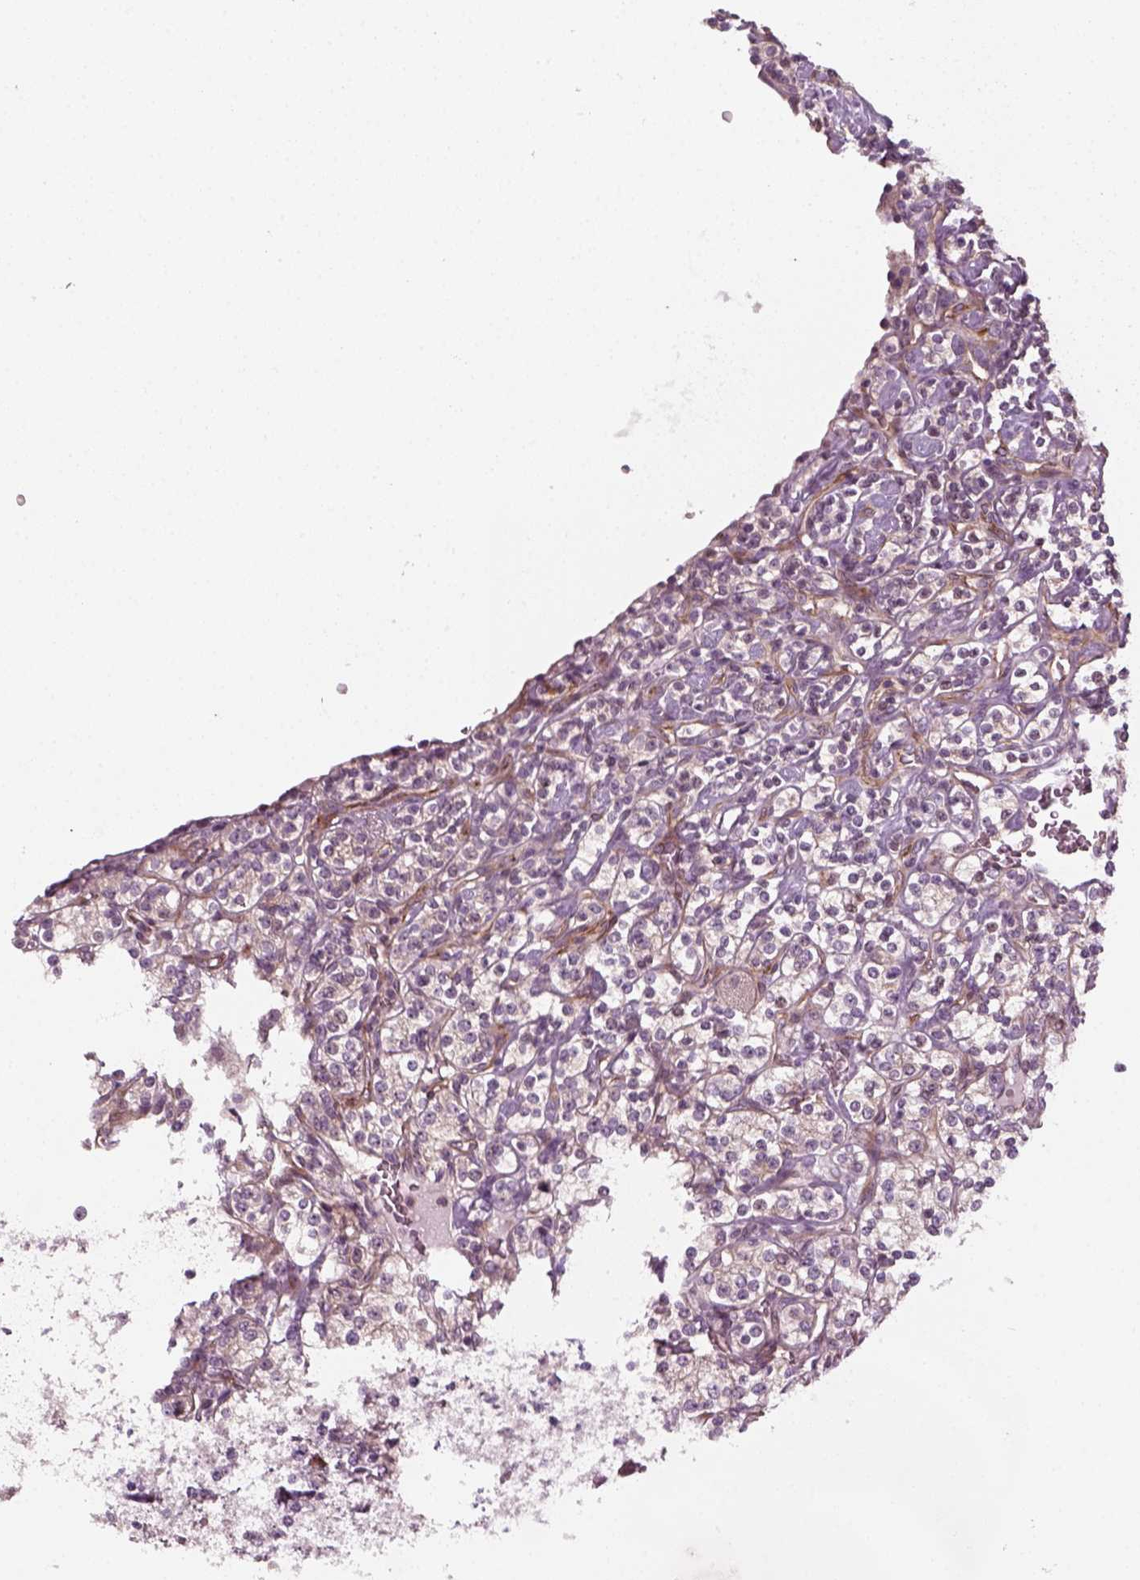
{"staining": {"intensity": "negative", "quantity": "none", "location": "none"}, "tissue": "renal cancer", "cell_type": "Tumor cells", "image_type": "cancer", "snomed": [{"axis": "morphology", "description": "Adenocarcinoma, NOS"}, {"axis": "topography", "description": "Kidney"}], "caption": "Immunohistochemical staining of renal cancer shows no significant staining in tumor cells. (DAB (3,3'-diaminobenzidine) immunohistochemistry, high magnification).", "gene": "DNASE1L1", "patient": {"sex": "male", "age": 77}}